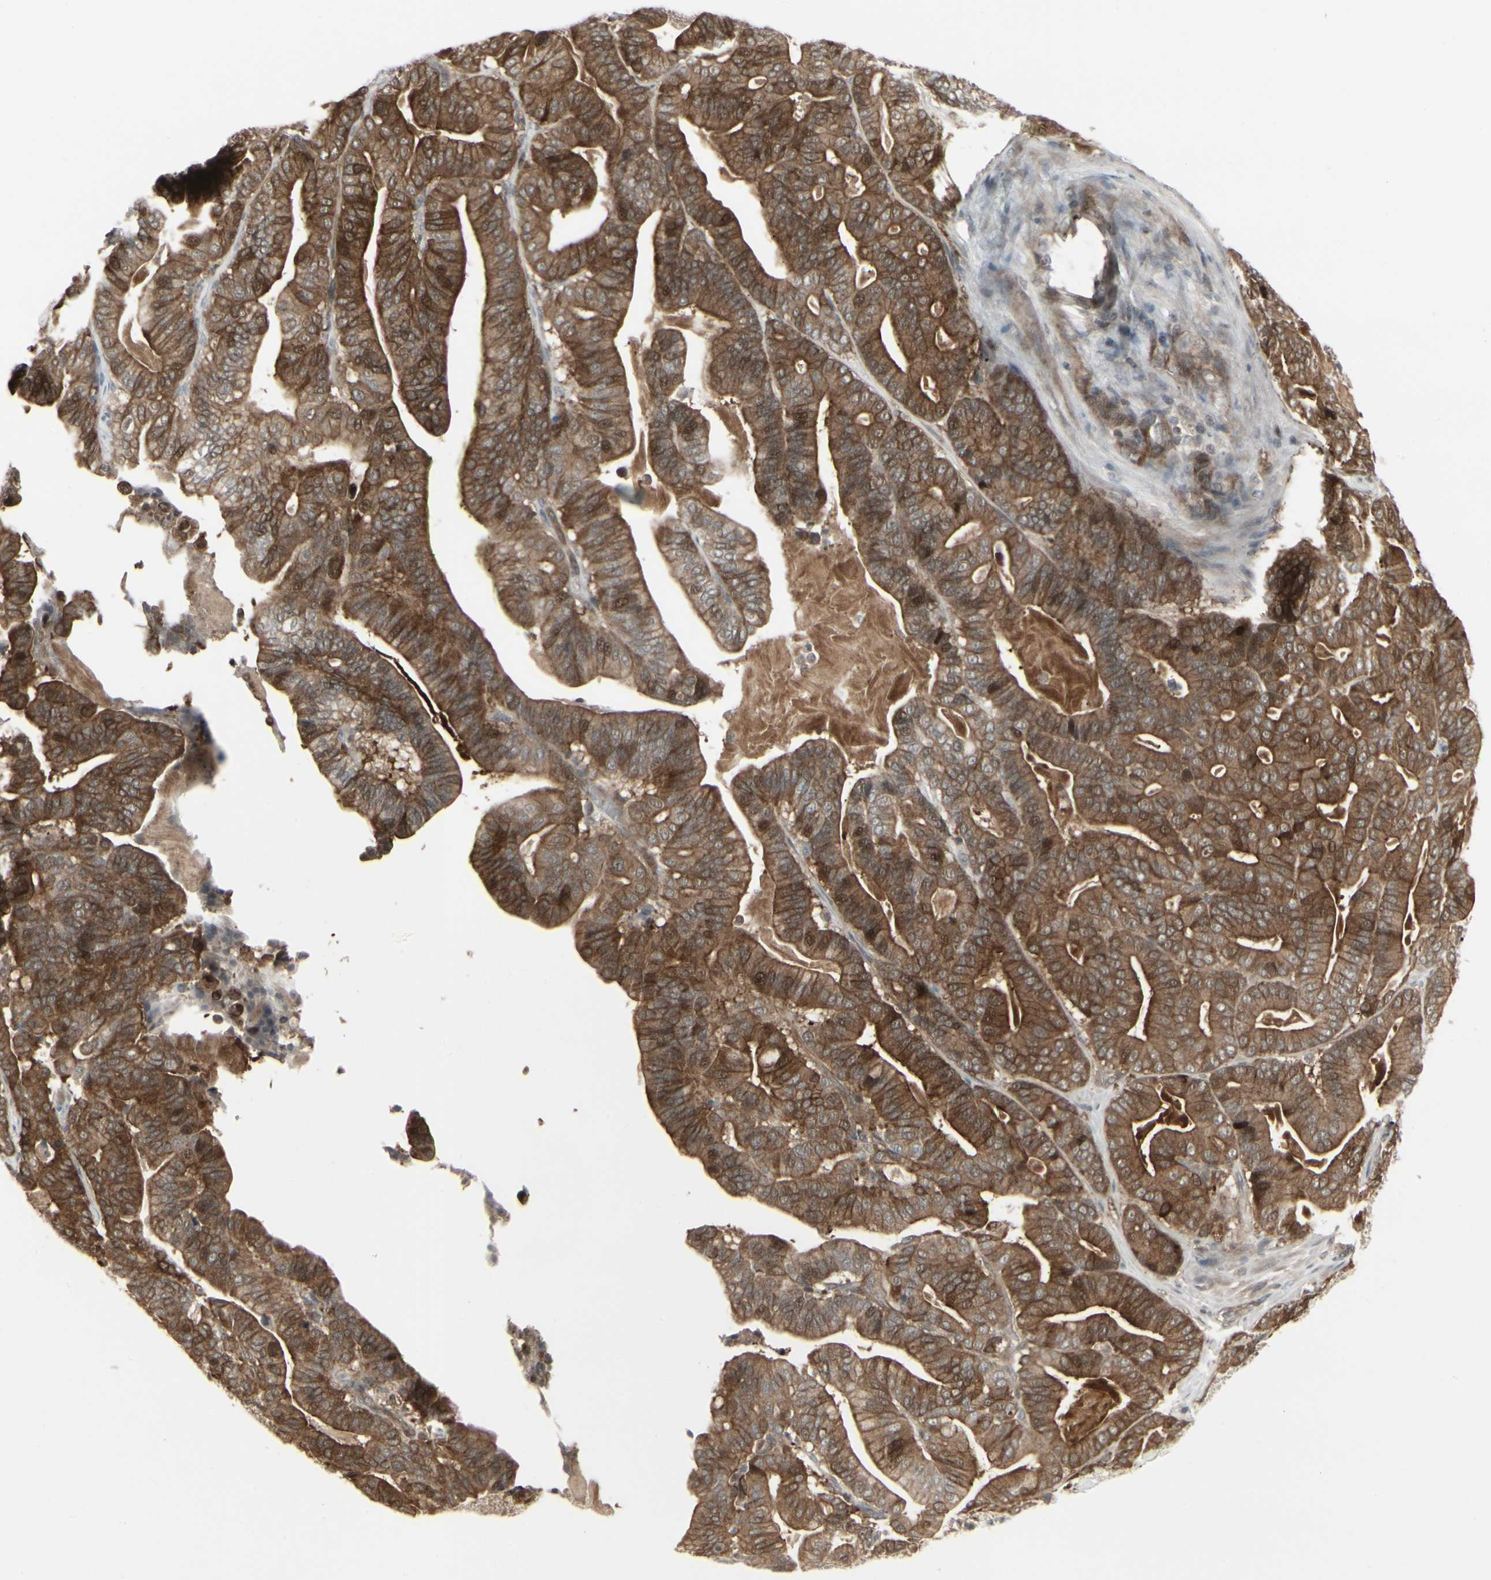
{"staining": {"intensity": "strong", "quantity": ">75%", "location": "cytoplasmic/membranous"}, "tissue": "pancreatic cancer", "cell_type": "Tumor cells", "image_type": "cancer", "snomed": [{"axis": "morphology", "description": "Adenocarcinoma, NOS"}, {"axis": "topography", "description": "Pancreas"}], "caption": "Human adenocarcinoma (pancreatic) stained with a protein marker reveals strong staining in tumor cells.", "gene": "IGFBP6", "patient": {"sex": "male", "age": 63}}